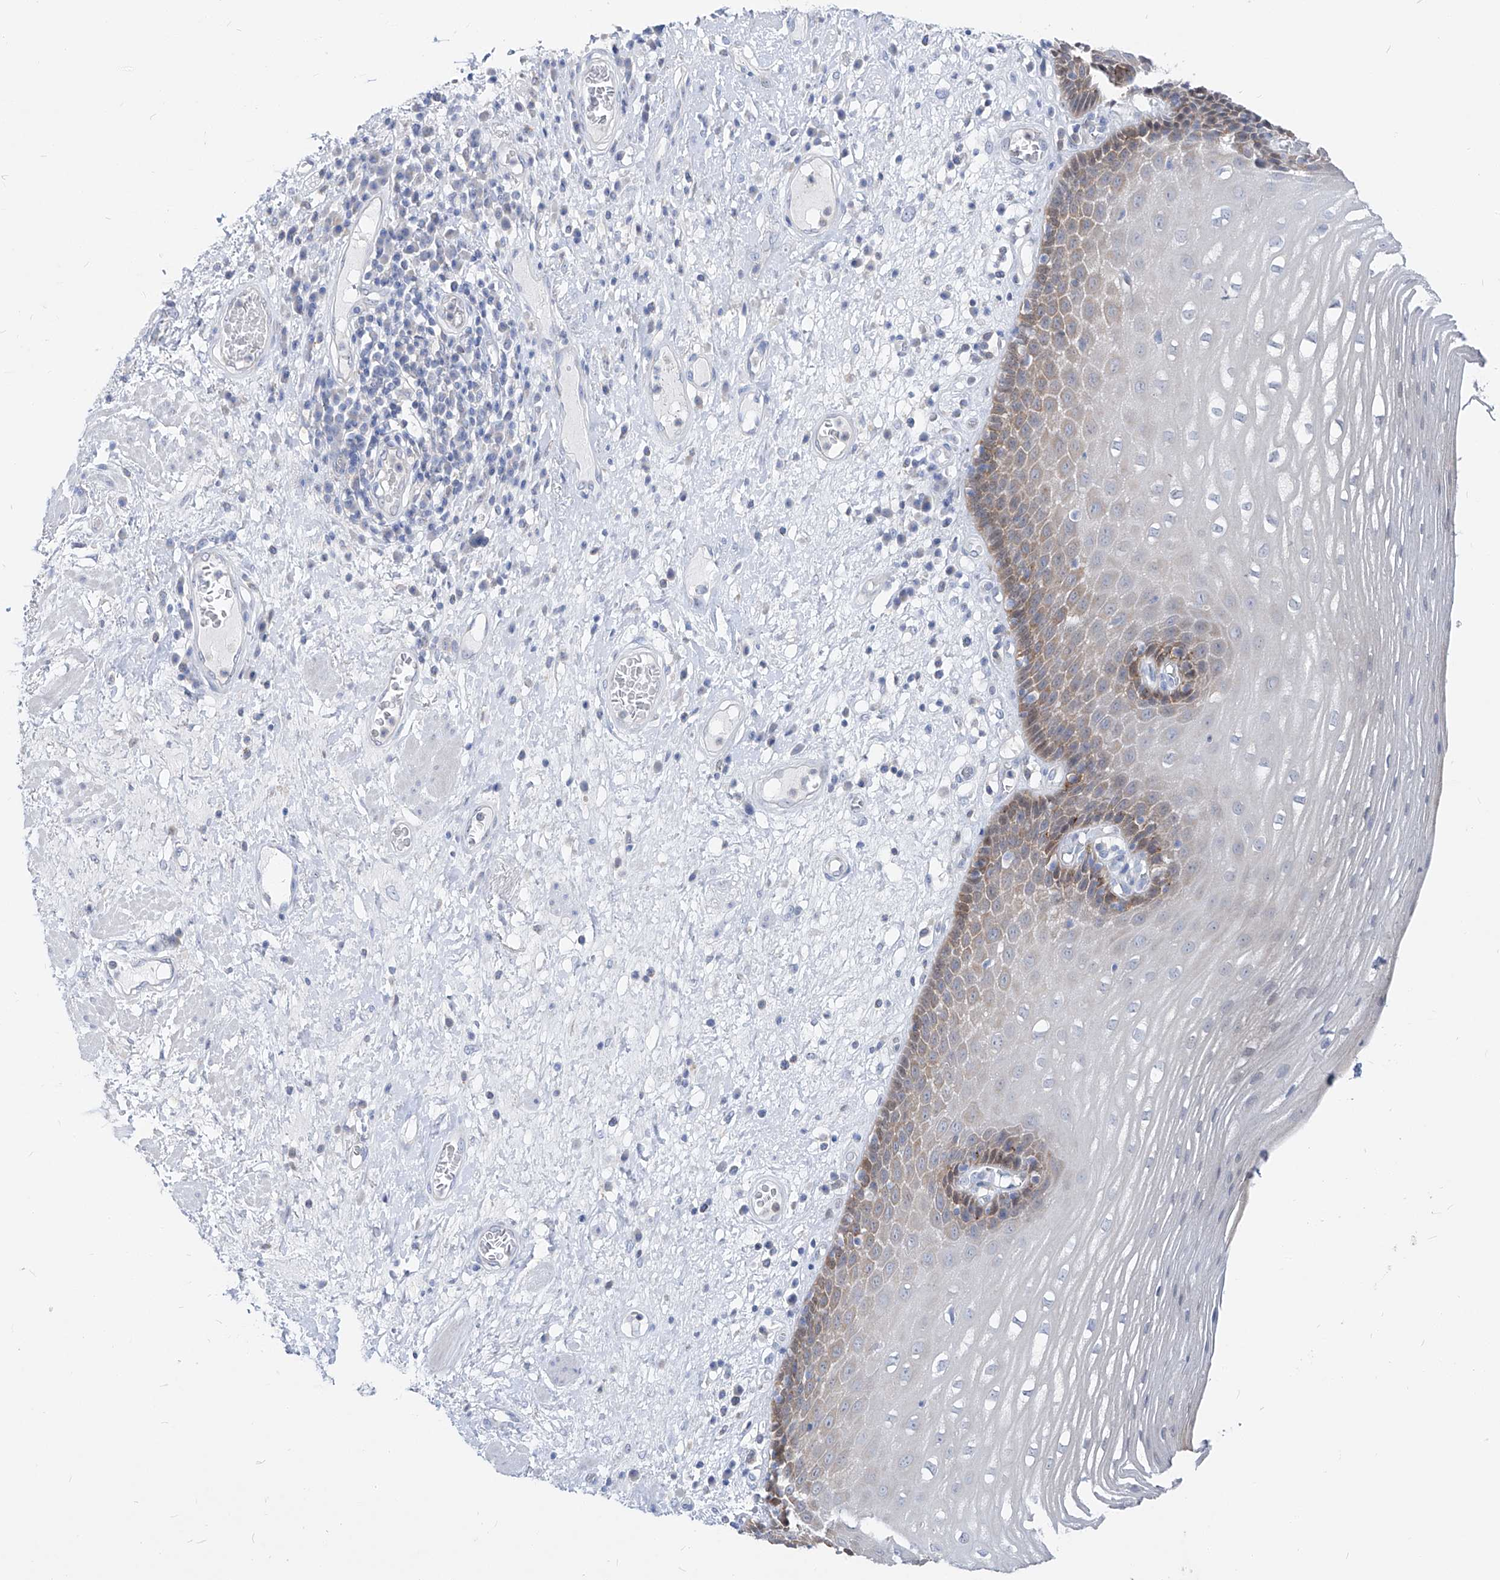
{"staining": {"intensity": "moderate", "quantity": "25%-75%", "location": "cytoplasmic/membranous"}, "tissue": "esophagus", "cell_type": "Squamous epithelial cells", "image_type": "normal", "snomed": [{"axis": "morphology", "description": "Normal tissue, NOS"}, {"axis": "morphology", "description": "Adenocarcinoma, NOS"}, {"axis": "topography", "description": "Esophagus"}], "caption": "Protein analysis of unremarkable esophagus reveals moderate cytoplasmic/membranous positivity in approximately 25%-75% of squamous epithelial cells. Nuclei are stained in blue.", "gene": "UFL1", "patient": {"sex": "male", "age": 62}}